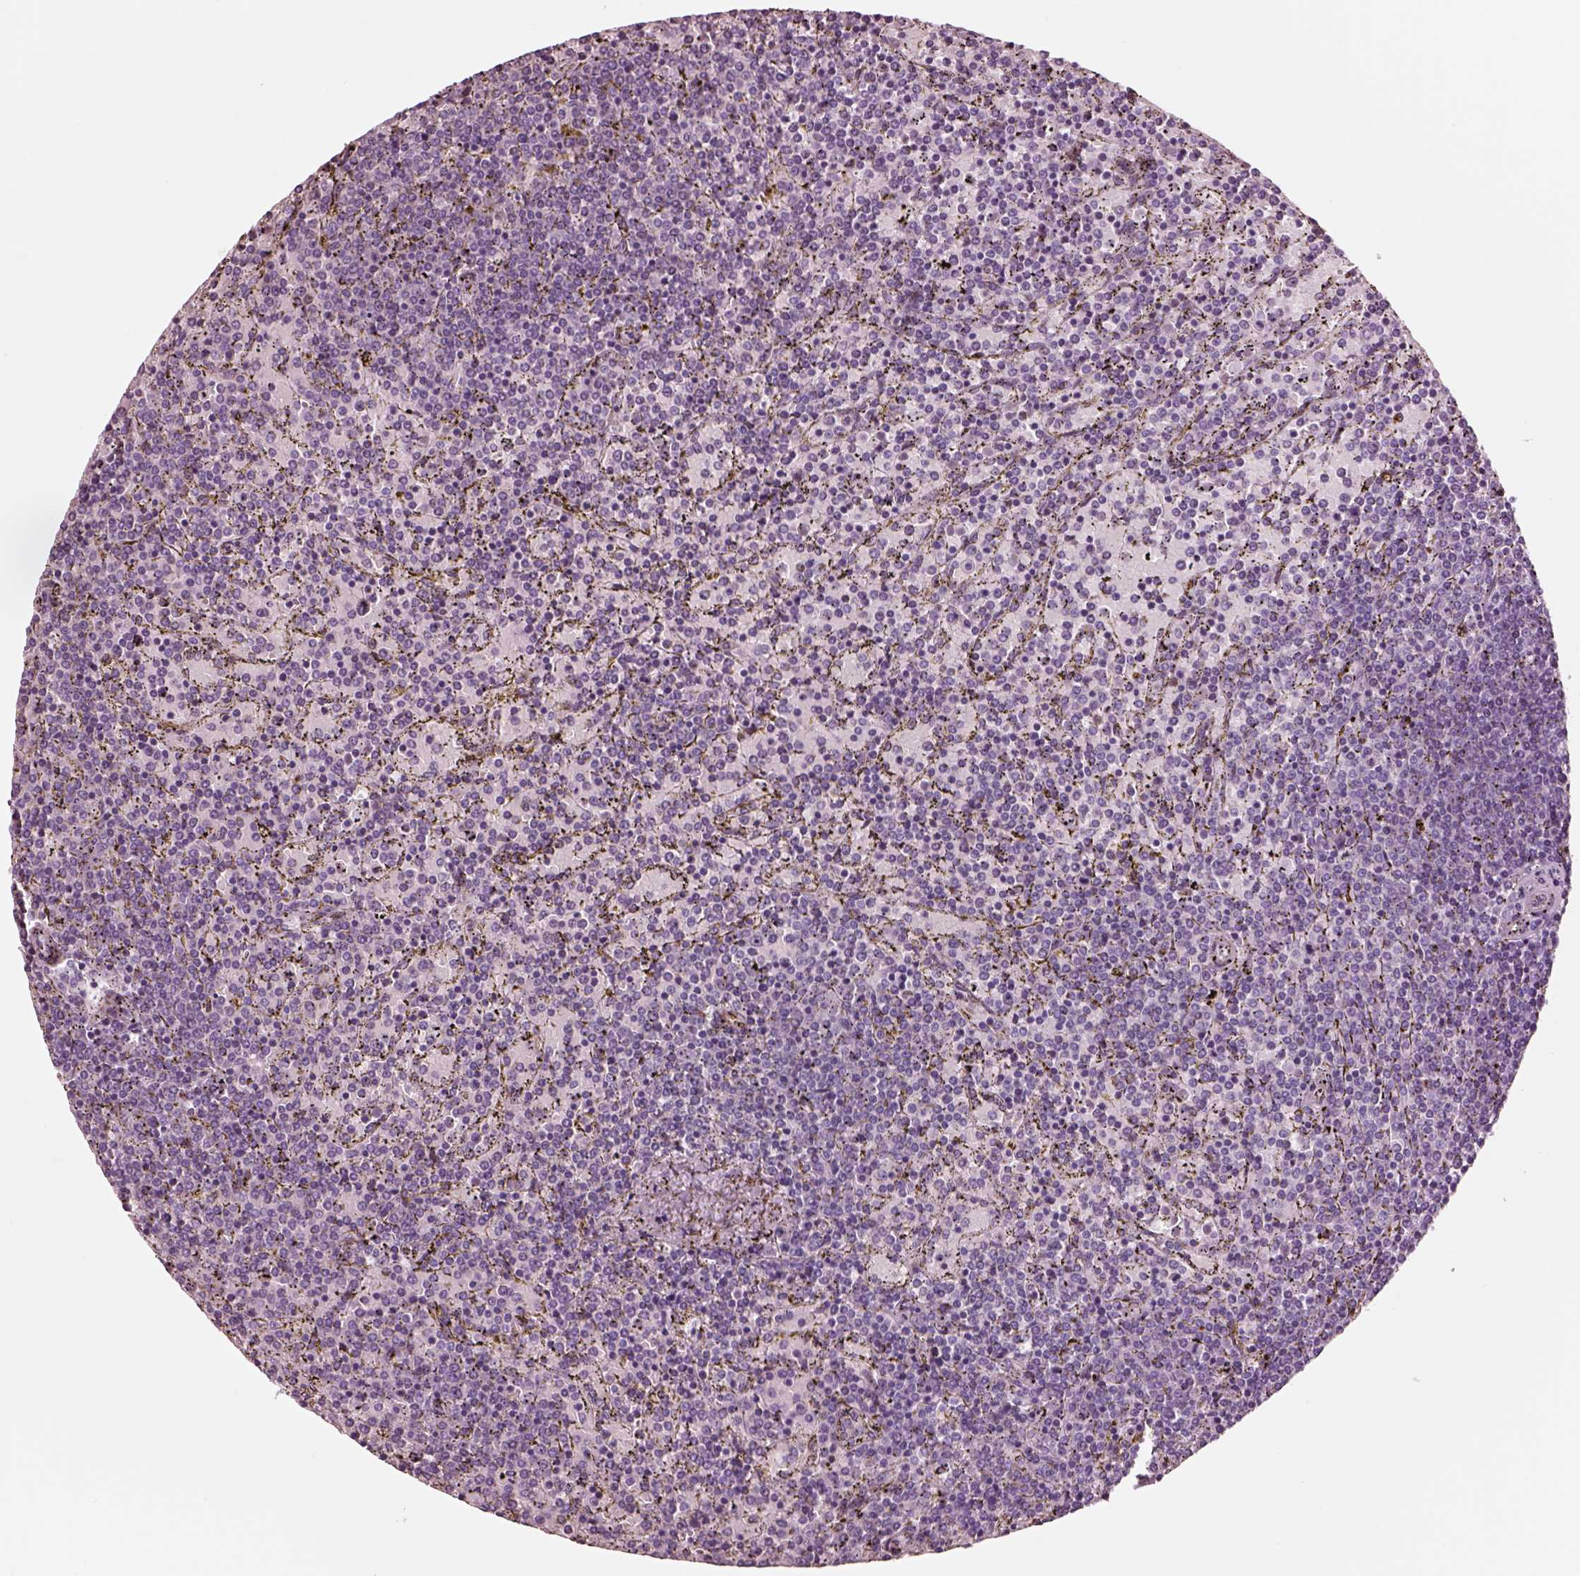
{"staining": {"intensity": "negative", "quantity": "none", "location": "none"}, "tissue": "lymphoma", "cell_type": "Tumor cells", "image_type": "cancer", "snomed": [{"axis": "morphology", "description": "Malignant lymphoma, non-Hodgkin's type, Low grade"}, {"axis": "topography", "description": "Spleen"}], "caption": "A histopathology image of human malignant lymphoma, non-Hodgkin's type (low-grade) is negative for staining in tumor cells. (Stains: DAB (3,3'-diaminobenzidine) immunohistochemistry with hematoxylin counter stain, Microscopy: brightfield microscopy at high magnification).", "gene": "NMRK2", "patient": {"sex": "female", "age": 77}}